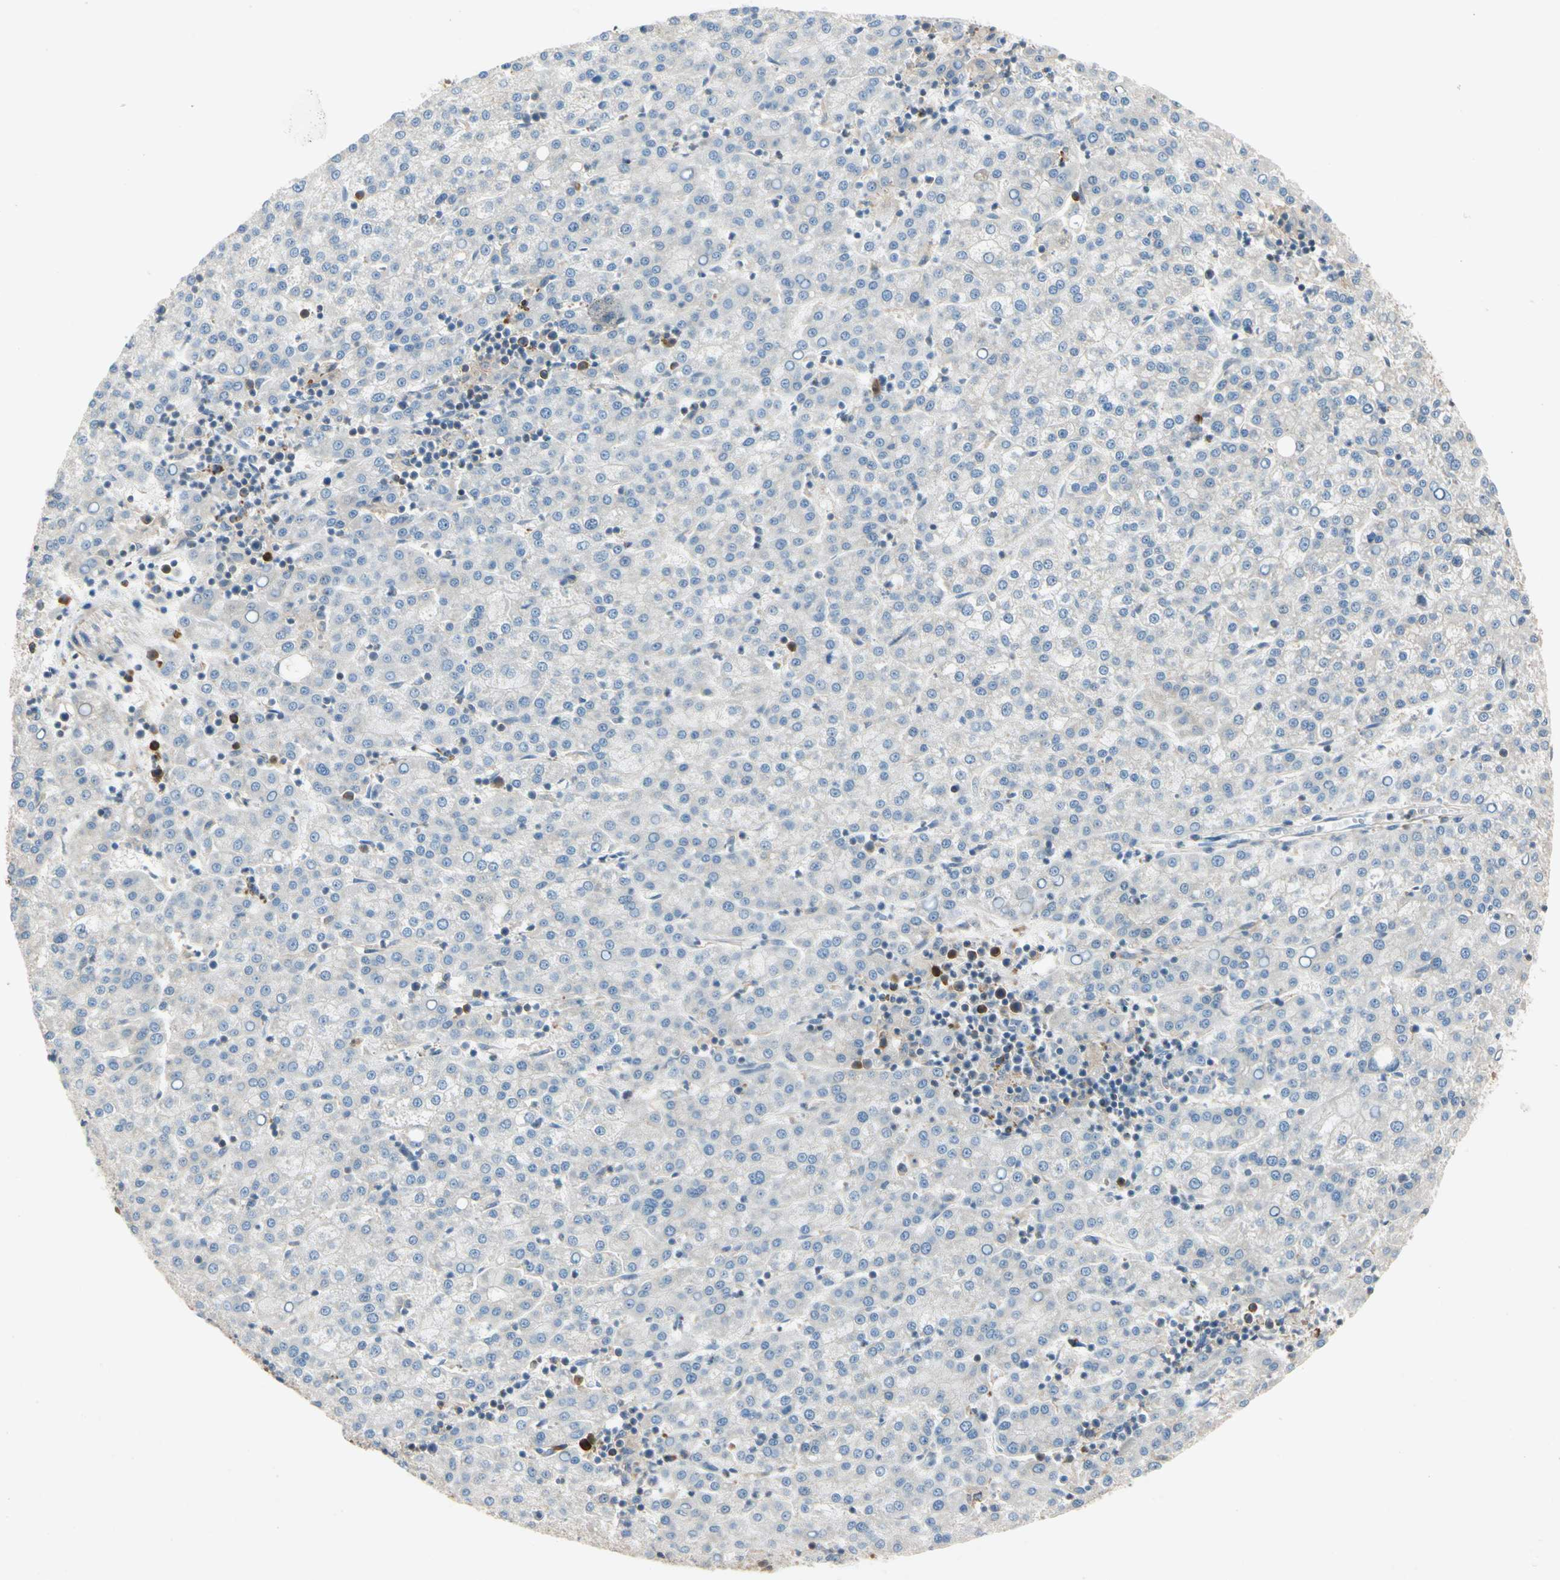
{"staining": {"intensity": "negative", "quantity": "none", "location": "none"}, "tissue": "liver cancer", "cell_type": "Tumor cells", "image_type": "cancer", "snomed": [{"axis": "morphology", "description": "Carcinoma, Hepatocellular, NOS"}, {"axis": "topography", "description": "Liver"}], "caption": "This is an IHC photomicrograph of liver hepatocellular carcinoma. There is no positivity in tumor cells.", "gene": "WIPI1", "patient": {"sex": "female", "age": 58}}